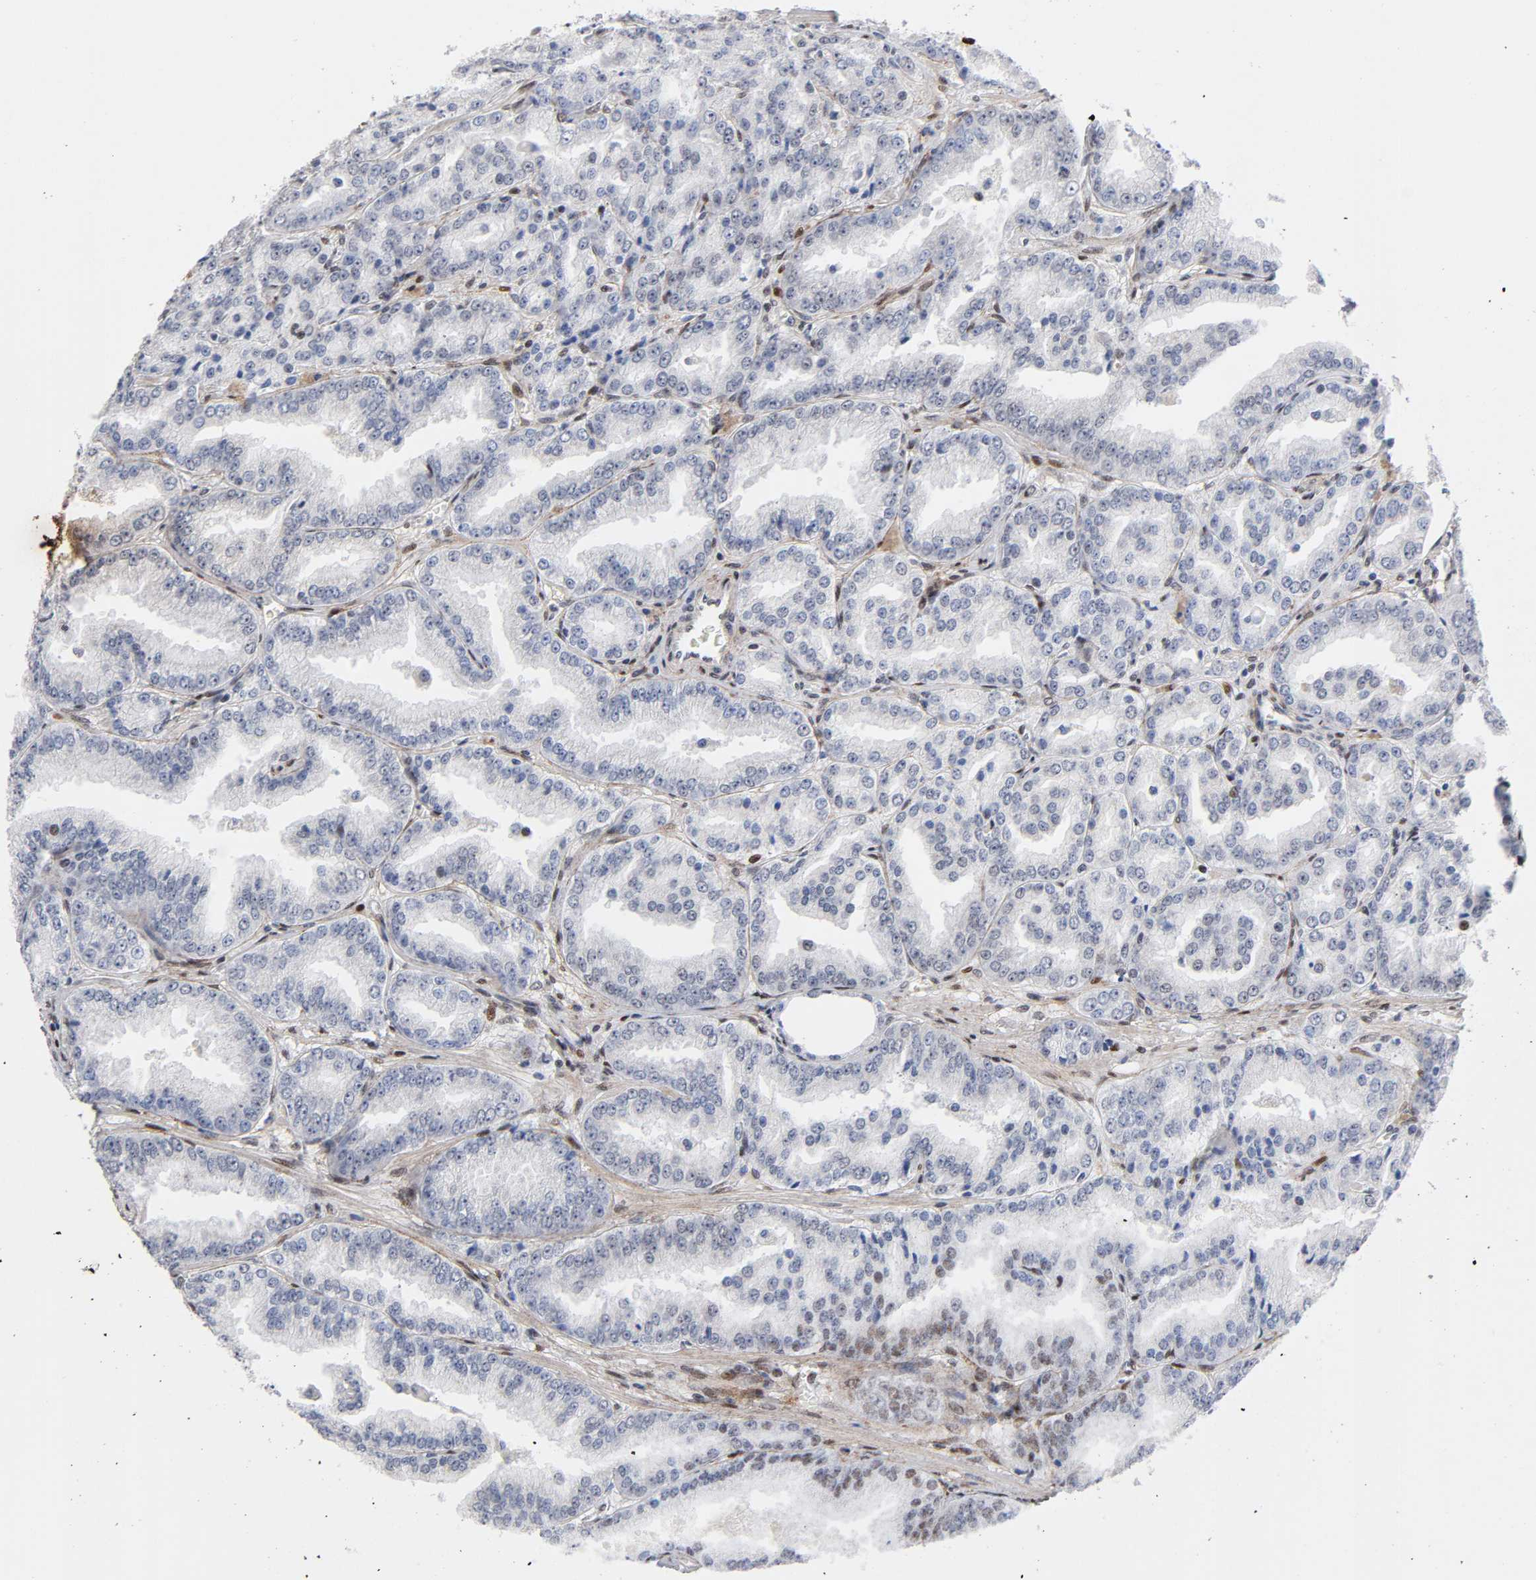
{"staining": {"intensity": "negative", "quantity": "none", "location": "none"}, "tissue": "prostate cancer", "cell_type": "Tumor cells", "image_type": "cancer", "snomed": [{"axis": "morphology", "description": "Adenocarcinoma, High grade"}, {"axis": "topography", "description": "Prostate"}], "caption": "Immunohistochemical staining of human prostate cancer (adenocarcinoma (high-grade)) shows no significant staining in tumor cells.", "gene": "STK38", "patient": {"sex": "male", "age": 61}}